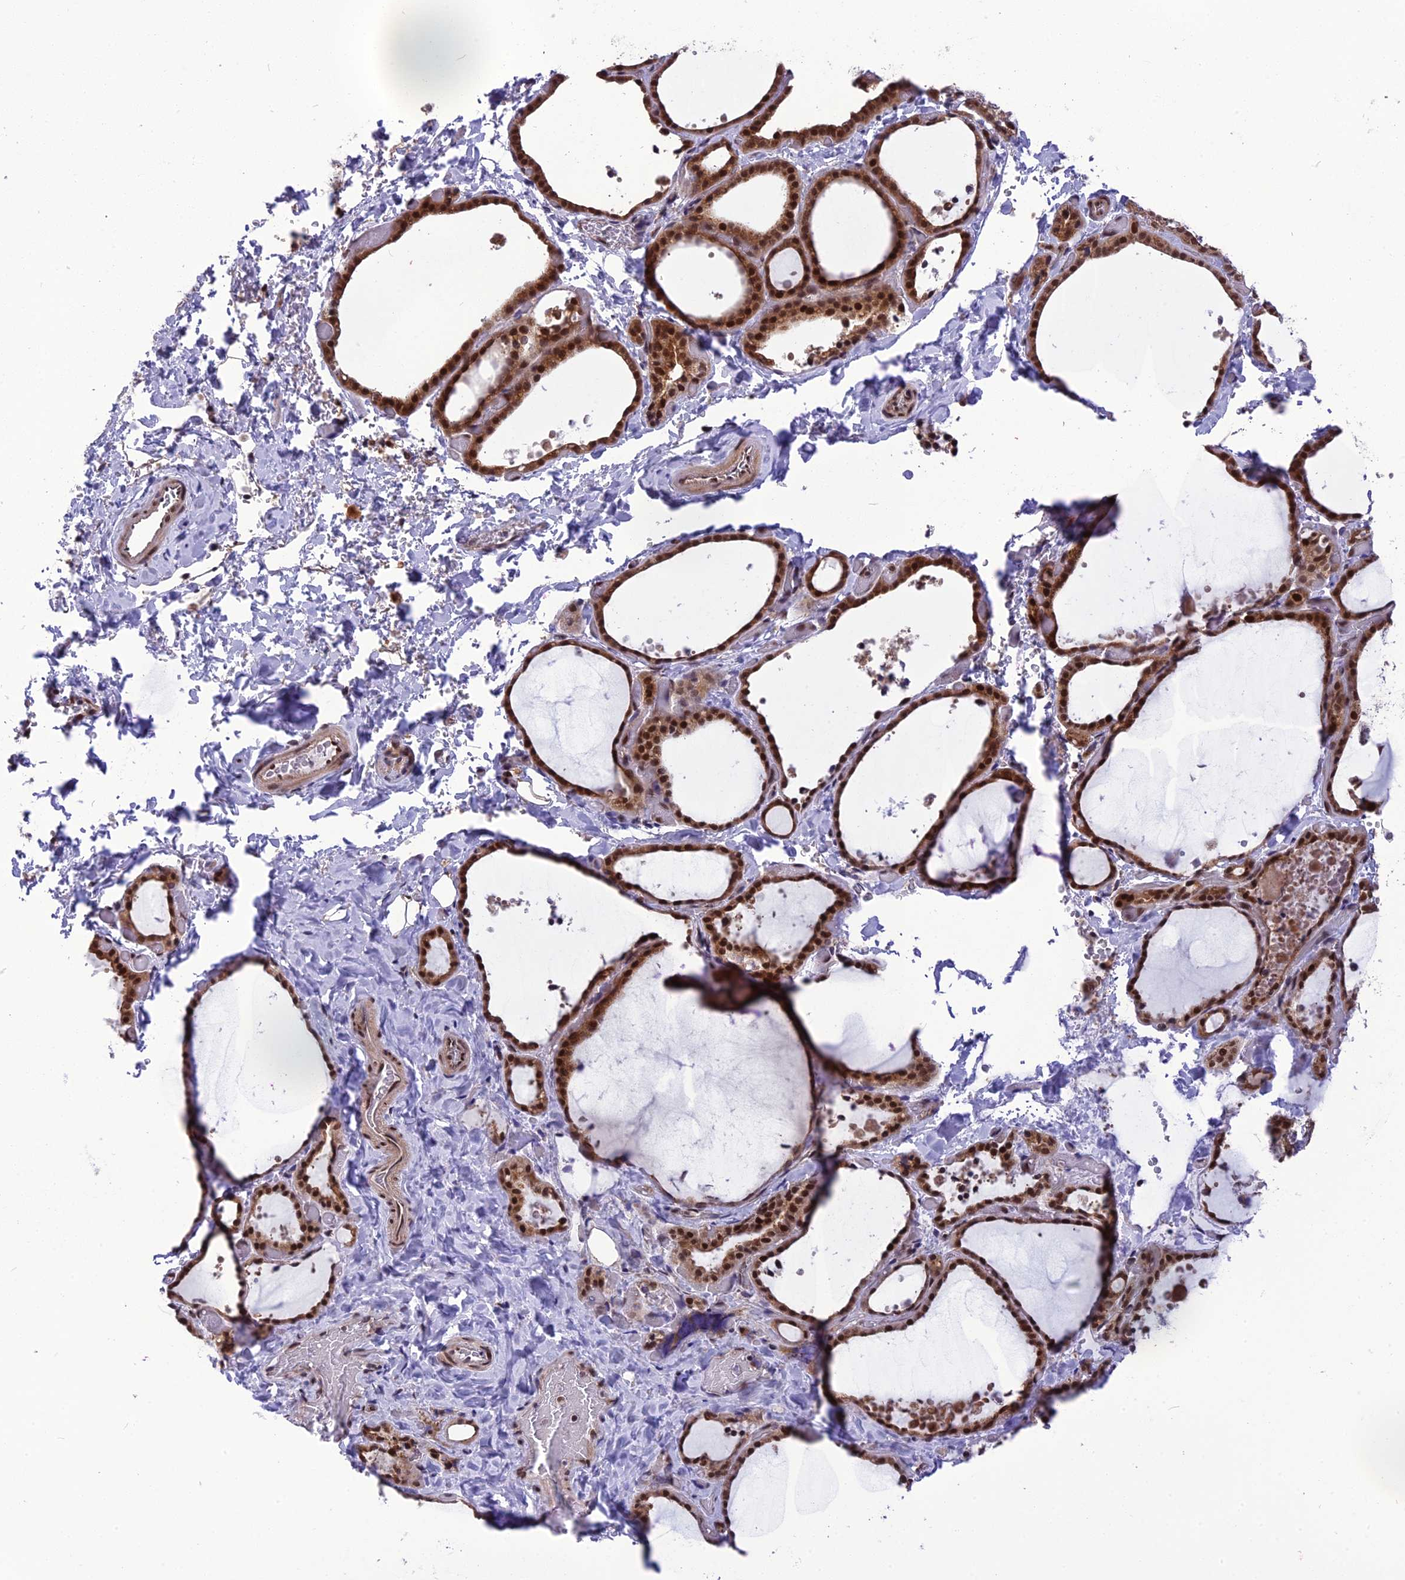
{"staining": {"intensity": "strong", "quantity": ">75%", "location": "cytoplasmic/membranous,nuclear"}, "tissue": "thyroid gland", "cell_type": "Glandular cells", "image_type": "normal", "snomed": [{"axis": "morphology", "description": "Normal tissue, NOS"}, {"axis": "topography", "description": "Thyroid gland"}], "caption": "Immunohistochemical staining of unremarkable human thyroid gland demonstrates strong cytoplasmic/membranous,nuclear protein expression in about >75% of glandular cells. (Brightfield microscopy of DAB IHC at high magnification).", "gene": "RTRAF", "patient": {"sex": "female", "age": 44}}